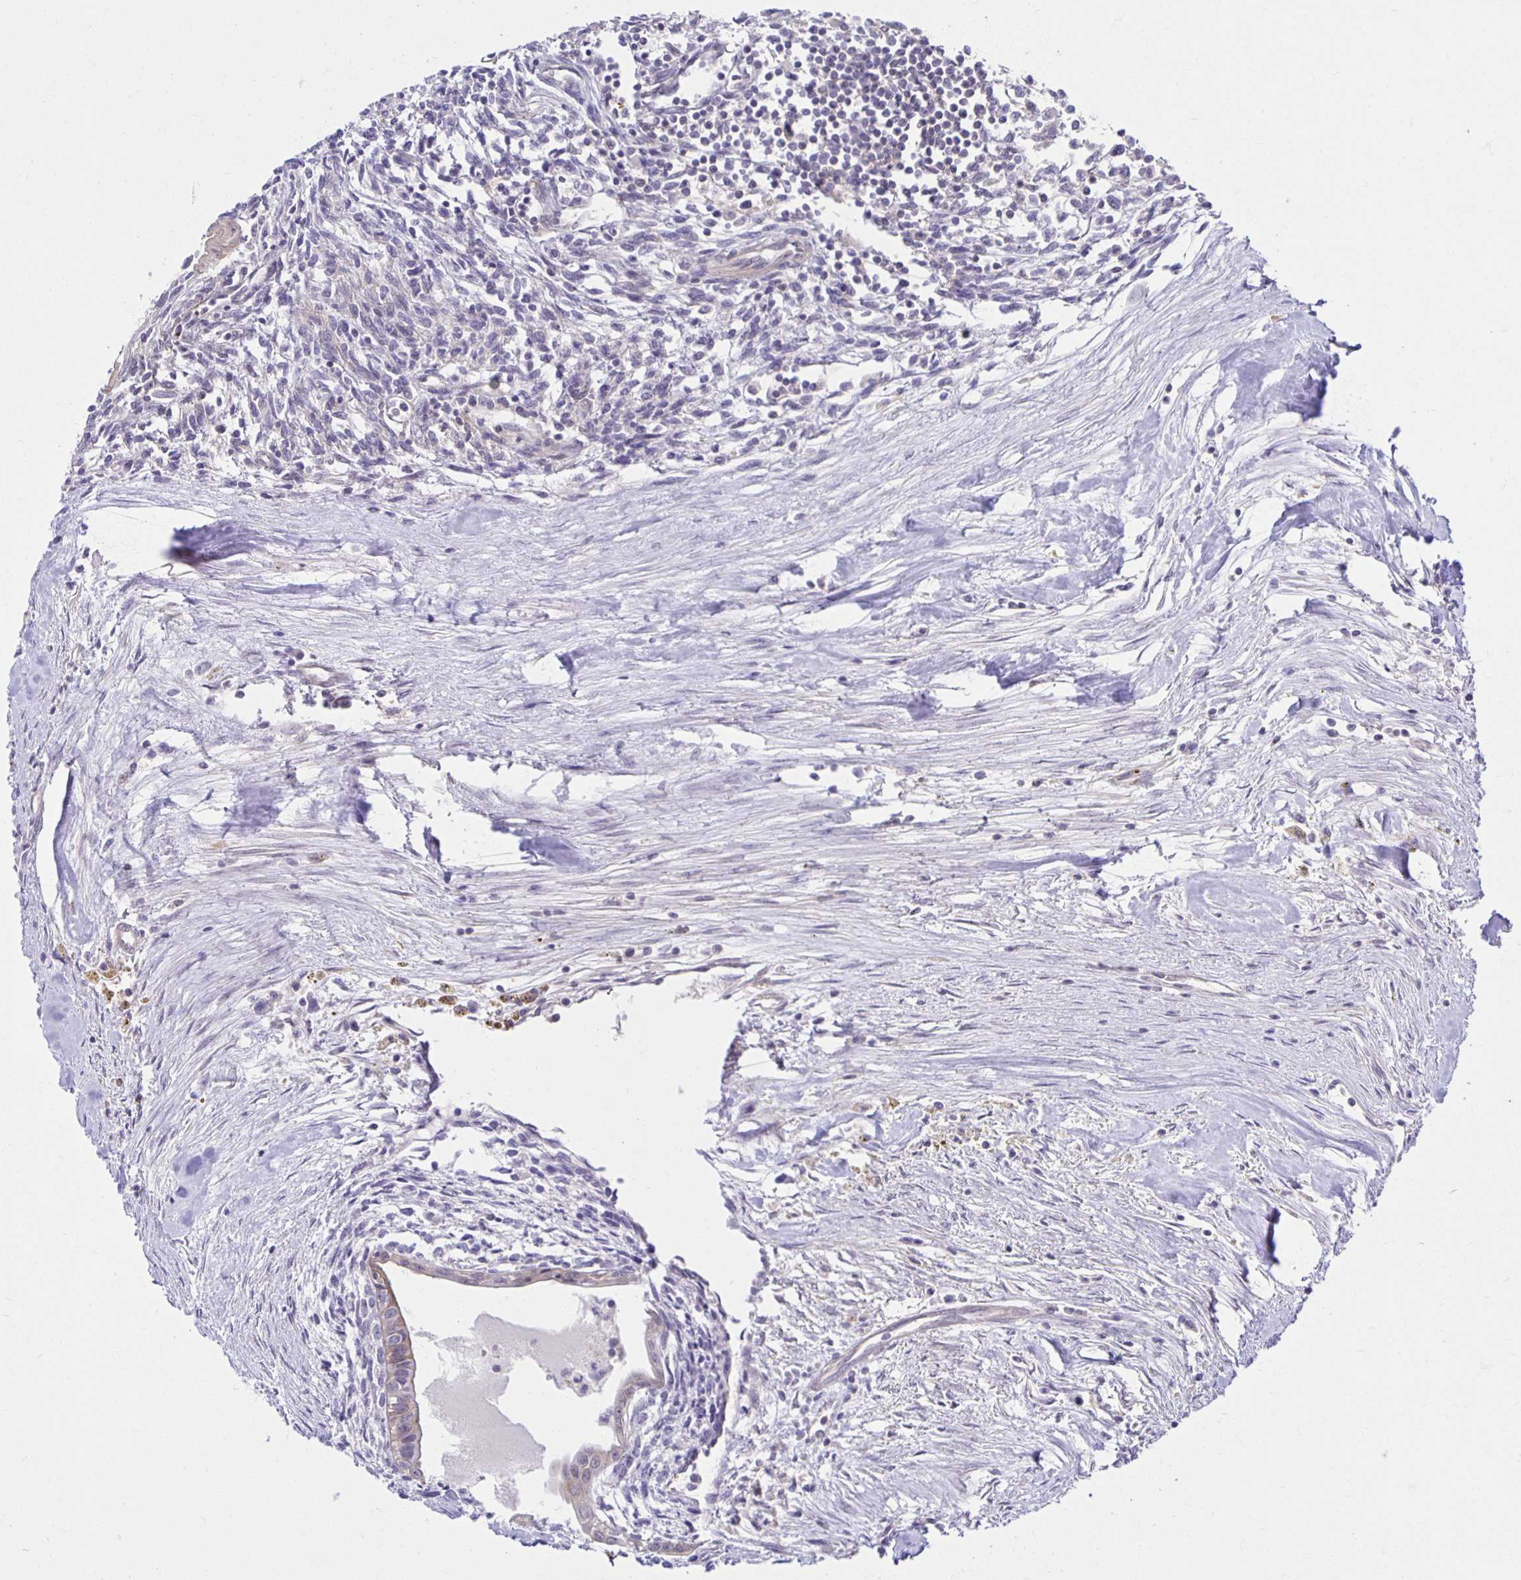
{"staining": {"intensity": "weak", "quantity": "<25%", "location": "cytoplasmic/membranous"}, "tissue": "testis cancer", "cell_type": "Tumor cells", "image_type": "cancer", "snomed": [{"axis": "morphology", "description": "Carcinoma, Embryonal, NOS"}, {"axis": "topography", "description": "Testis"}], "caption": "This is an IHC photomicrograph of human testis cancer (embryonal carcinoma). There is no staining in tumor cells.", "gene": "MIEN1", "patient": {"sex": "male", "age": 37}}